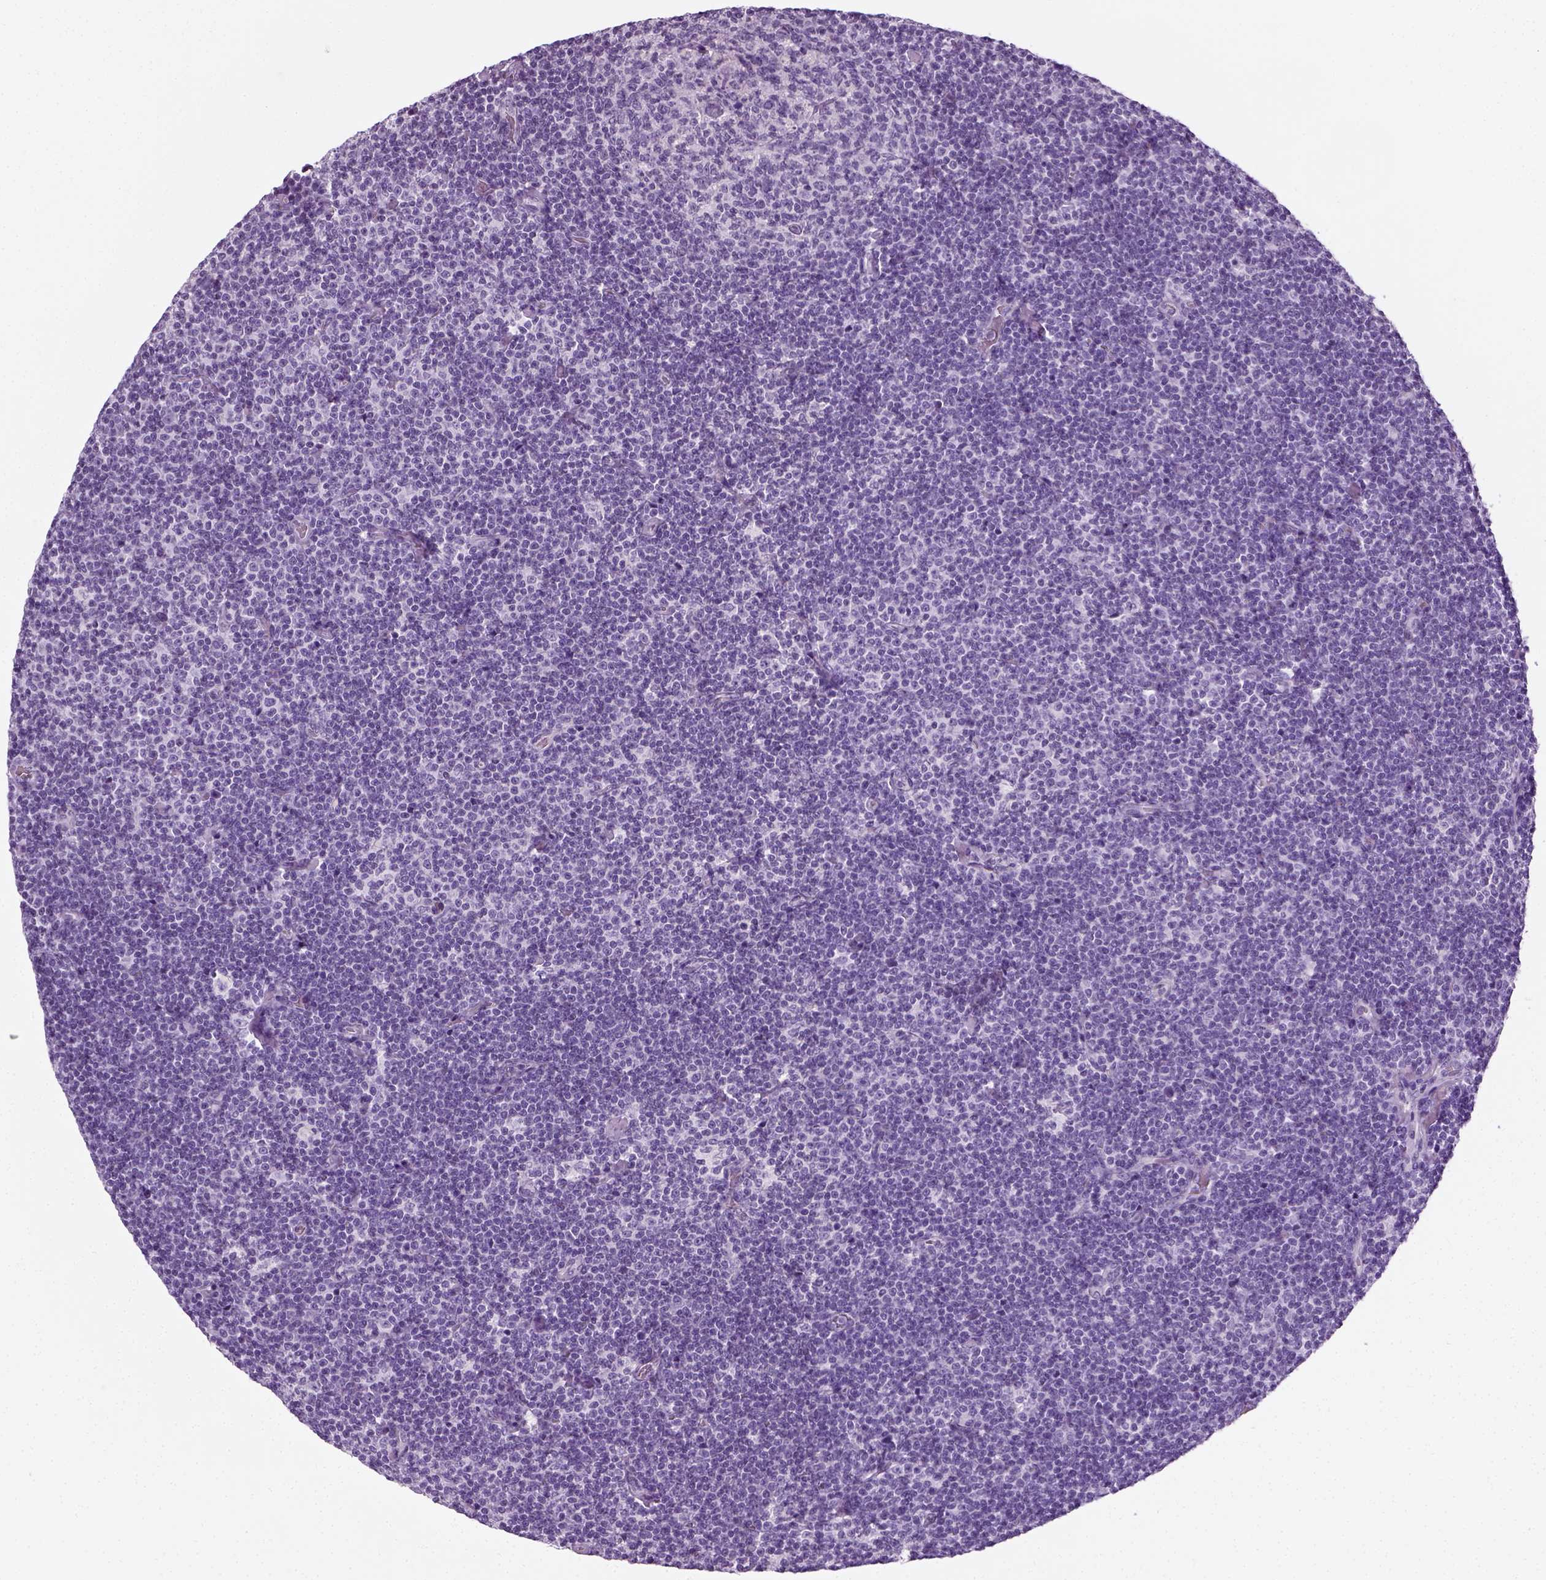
{"staining": {"intensity": "negative", "quantity": "none", "location": "none"}, "tissue": "lymphoma", "cell_type": "Tumor cells", "image_type": "cancer", "snomed": [{"axis": "morphology", "description": "Malignant lymphoma, non-Hodgkin's type, Low grade"}, {"axis": "topography", "description": "Lymph node"}], "caption": "Immunohistochemistry (IHC) of lymphoma displays no staining in tumor cells. The staining is performed using DAB brown chromogen with nuclei counter-stained in using hematoxylin.", "gene": "SPATA31E1", "patient": {"sex": "male", "age": 81}}